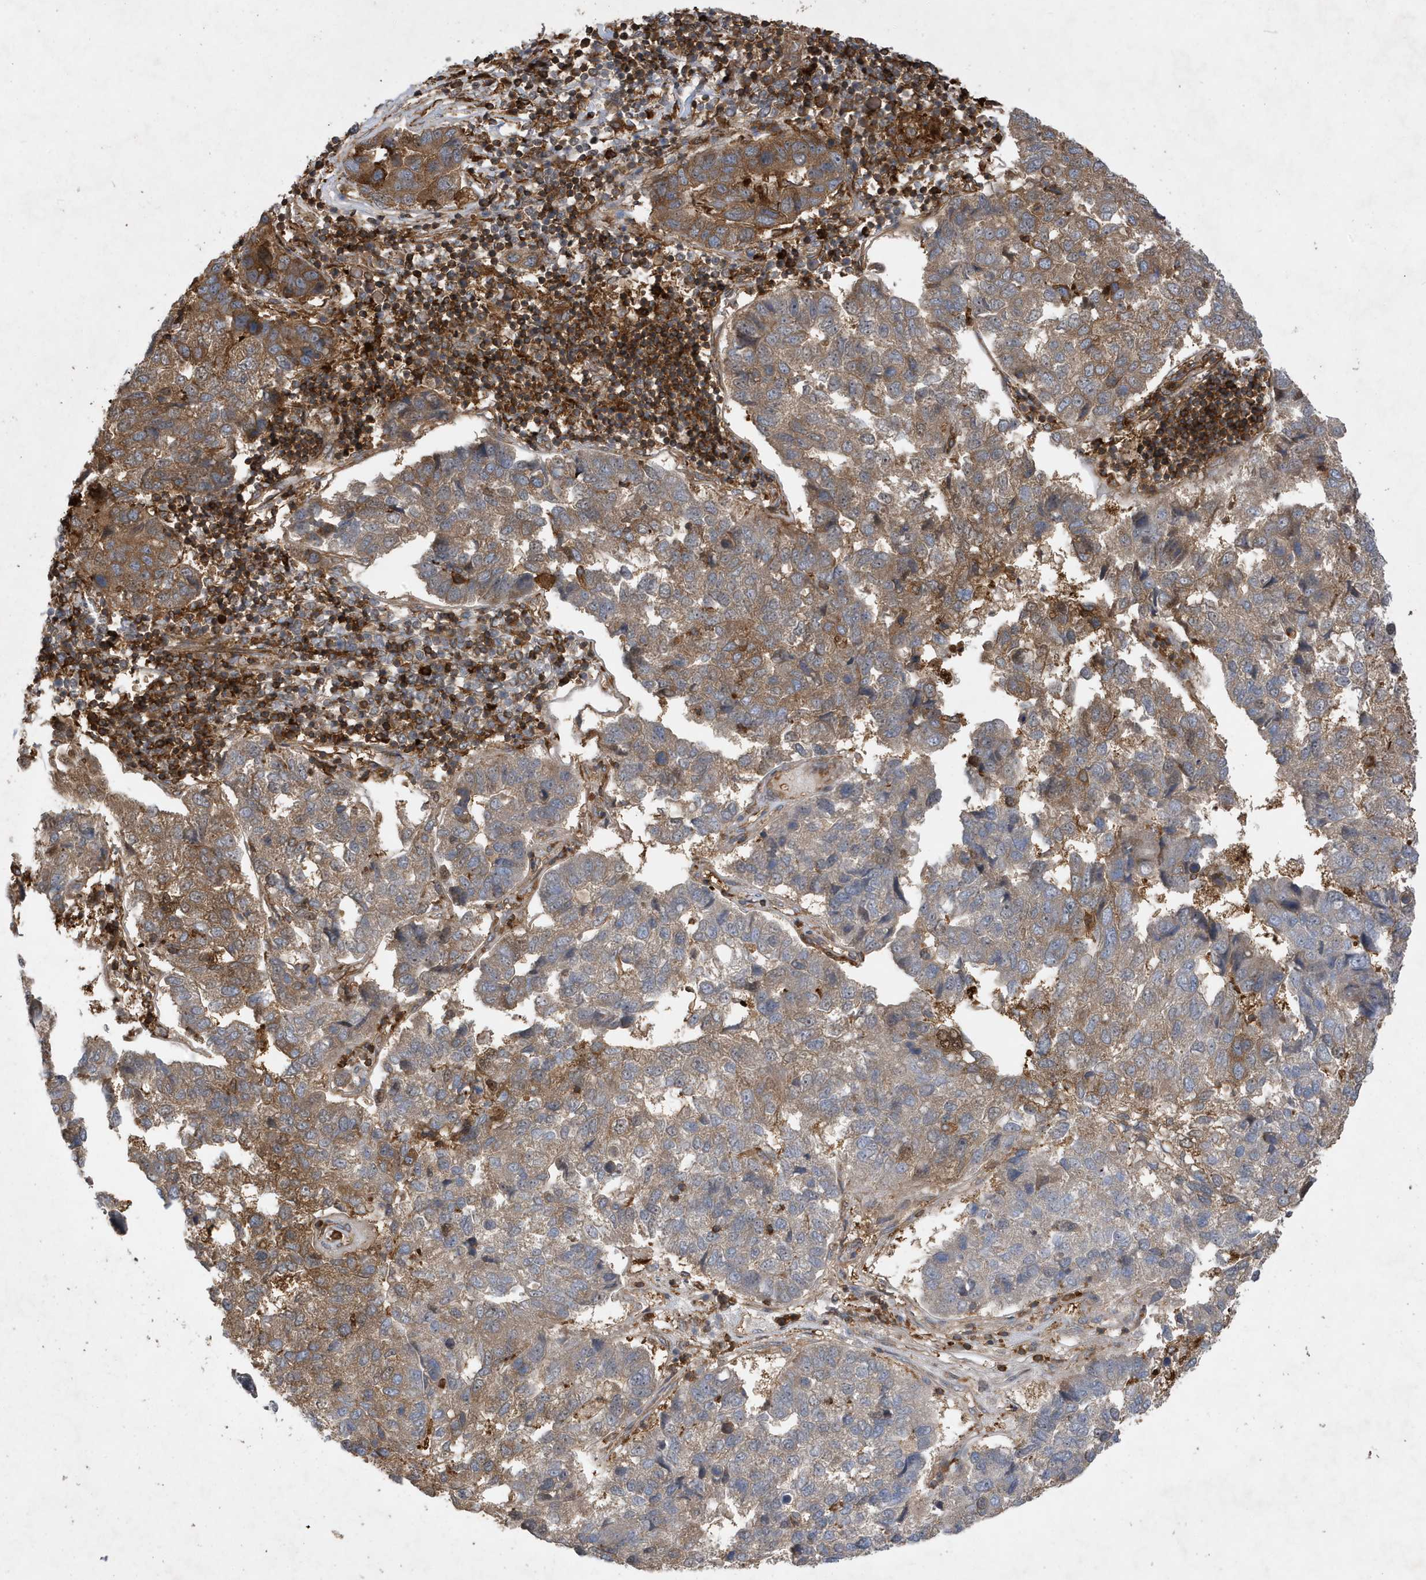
{"staining": {"intensity": "moderate", "quantity": ">75%", "location": "cytoplasmic/membranous"}, "tissue": "pancreatic cancer", "cell_type": "Tumor cells", "image_type": "cancer", "snomed": [{"axis": "morphology", "description": "Adenocarcinoma, NOS"}, {"axis": "topography", "description": "Pancreas"}], "caption": "Immunohistochemistry (IHC) of pancreatic cancer exhibits medium levels of moderate cytoplasmic/membranous staining in approximately >75% of tumor cells.", "gene": "LAPTM4A", "patient": {"sex": "female", "age": 61}}